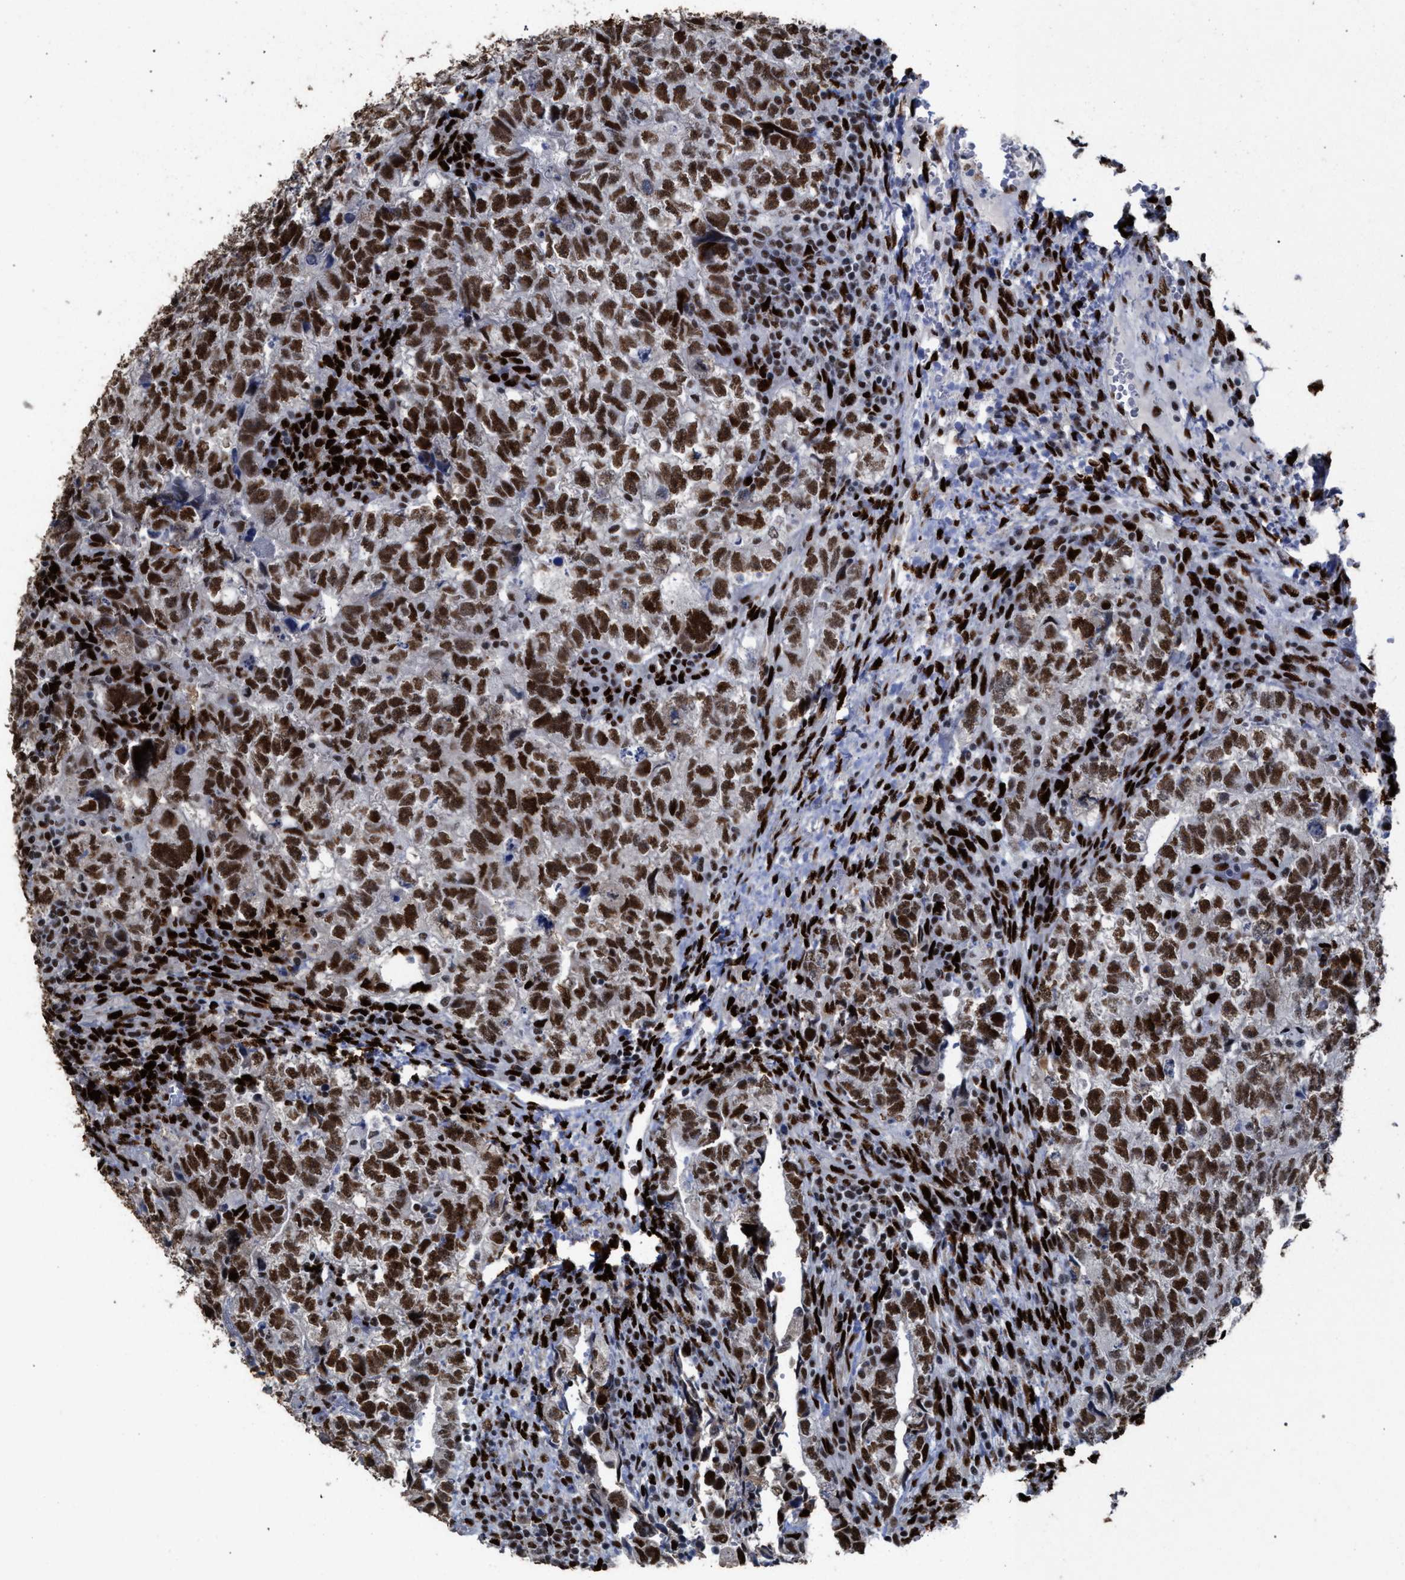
{"staining": {"intensity": "strong", "quantity": ">75%", "location": "nuclear"}, "tissue": "testis cancer", "cell_type": "Tumor cells", "image_type": "cancer", "snomed": [{"axis": "morphology", "description": "Carcinoma, Embryonal, NOS"}, {"axis": "topography", "description": "Testis"}], "caption": "The micrograph exhibits immunohistochemical staining of embryonal carcinoma (testis). There is strong nuclear staining is identified in about >75% of tumor cells.", "gene": "TP53BP1", "patient": {"sex": "male", "age": 36}}